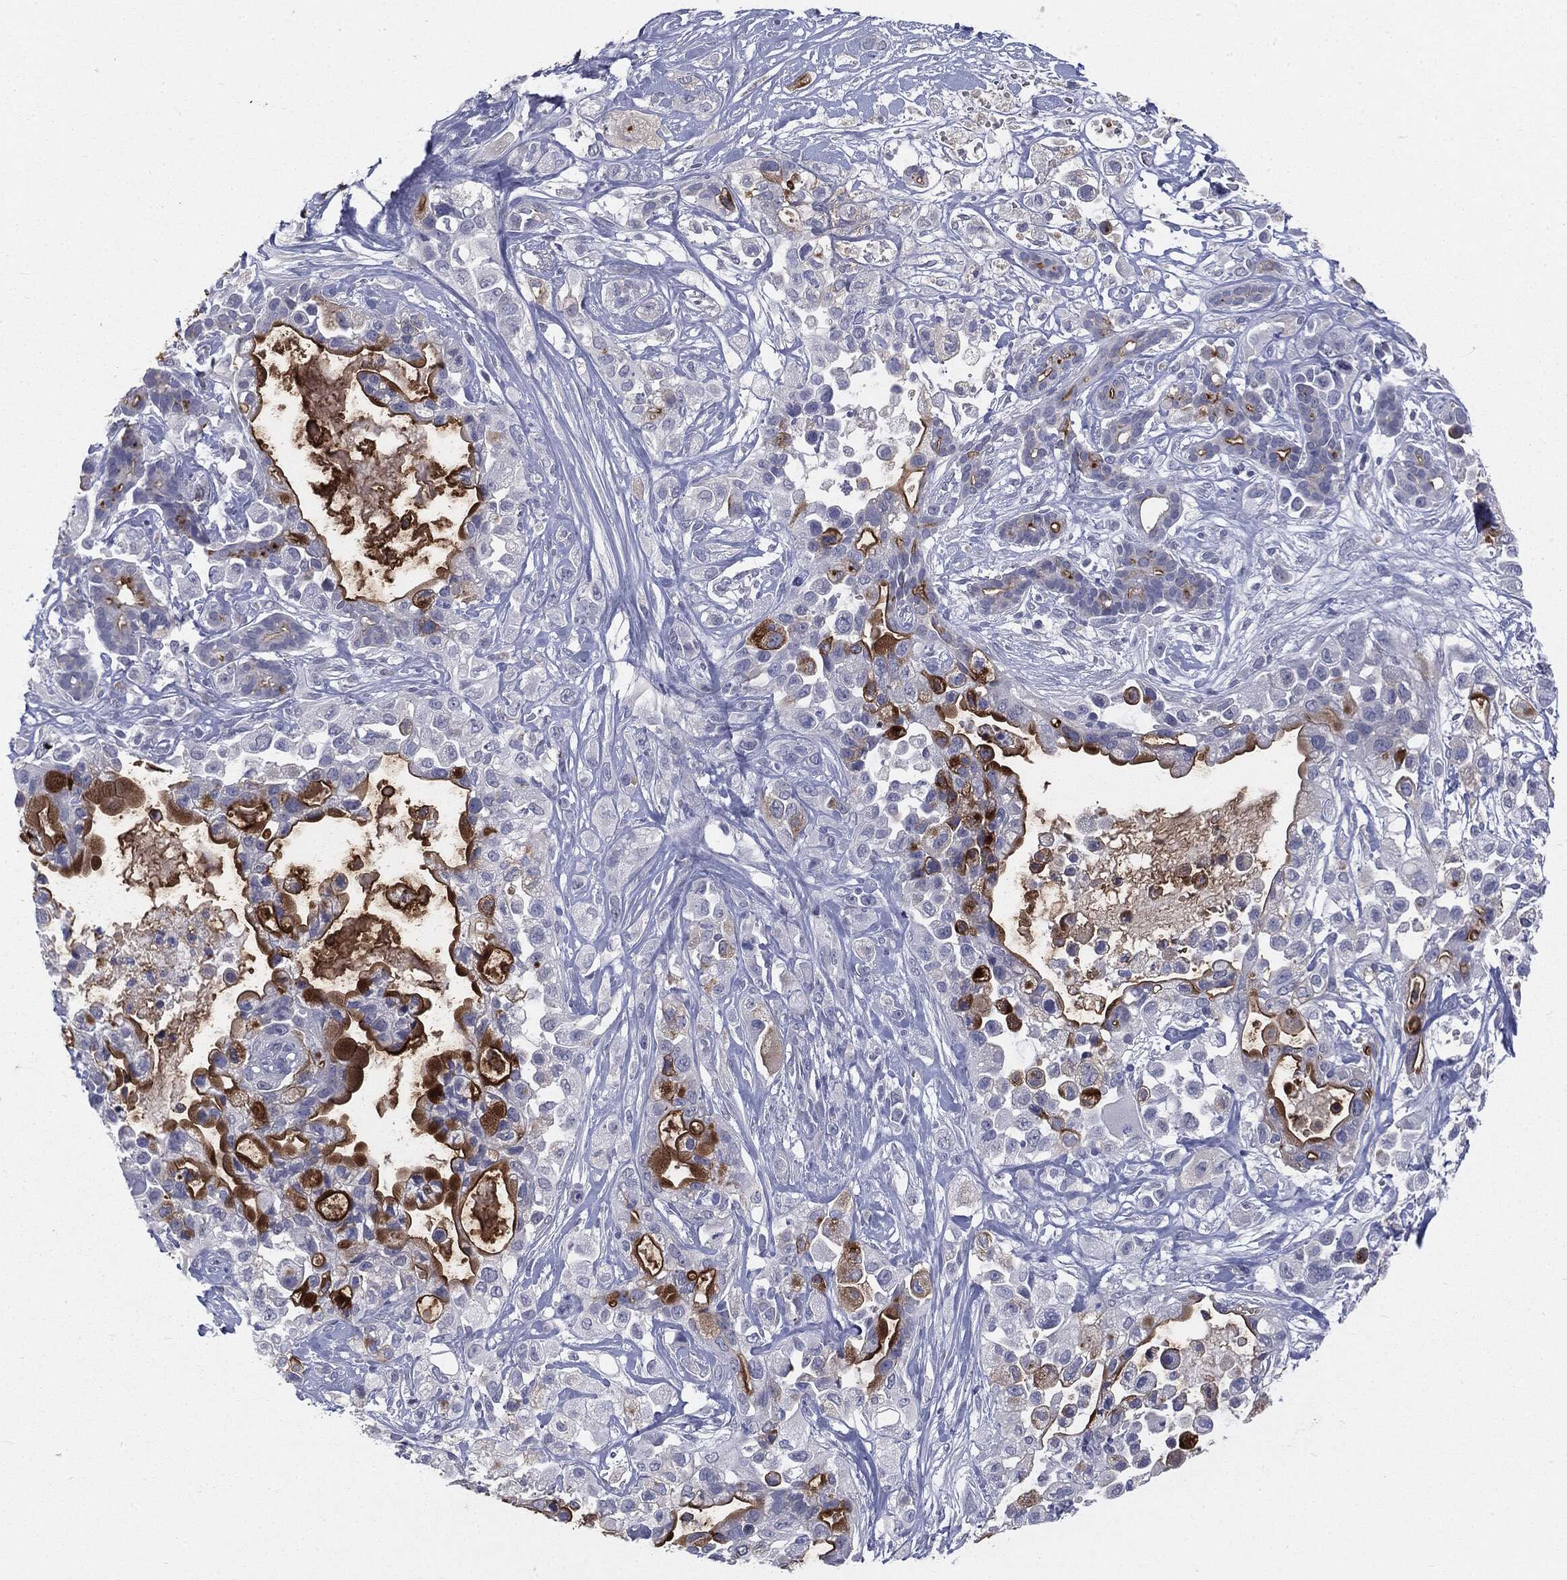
{"staining": {"intensity": "strong", "quantity": "<25%", "location": "cytoplasmic/membranous"}, "tissue": "pancreatic cancer", "cell_type": "Tumor cells", "image_type": "cancer", "snomed": [{"axis": "morphology", "description": "Adenocarcinoma, NOS"}, {"axis": "topography", "description": "Pancreas"}], "caption": "High-power microscopy captured an IHC micrograph of pancreatic adenocarcinoma, revealing strong cytoplasmic/membranous expression in approximately <25% of tumor cells.", "gene": "MUC1", "patient": {"sex": "male", "age": 44}}